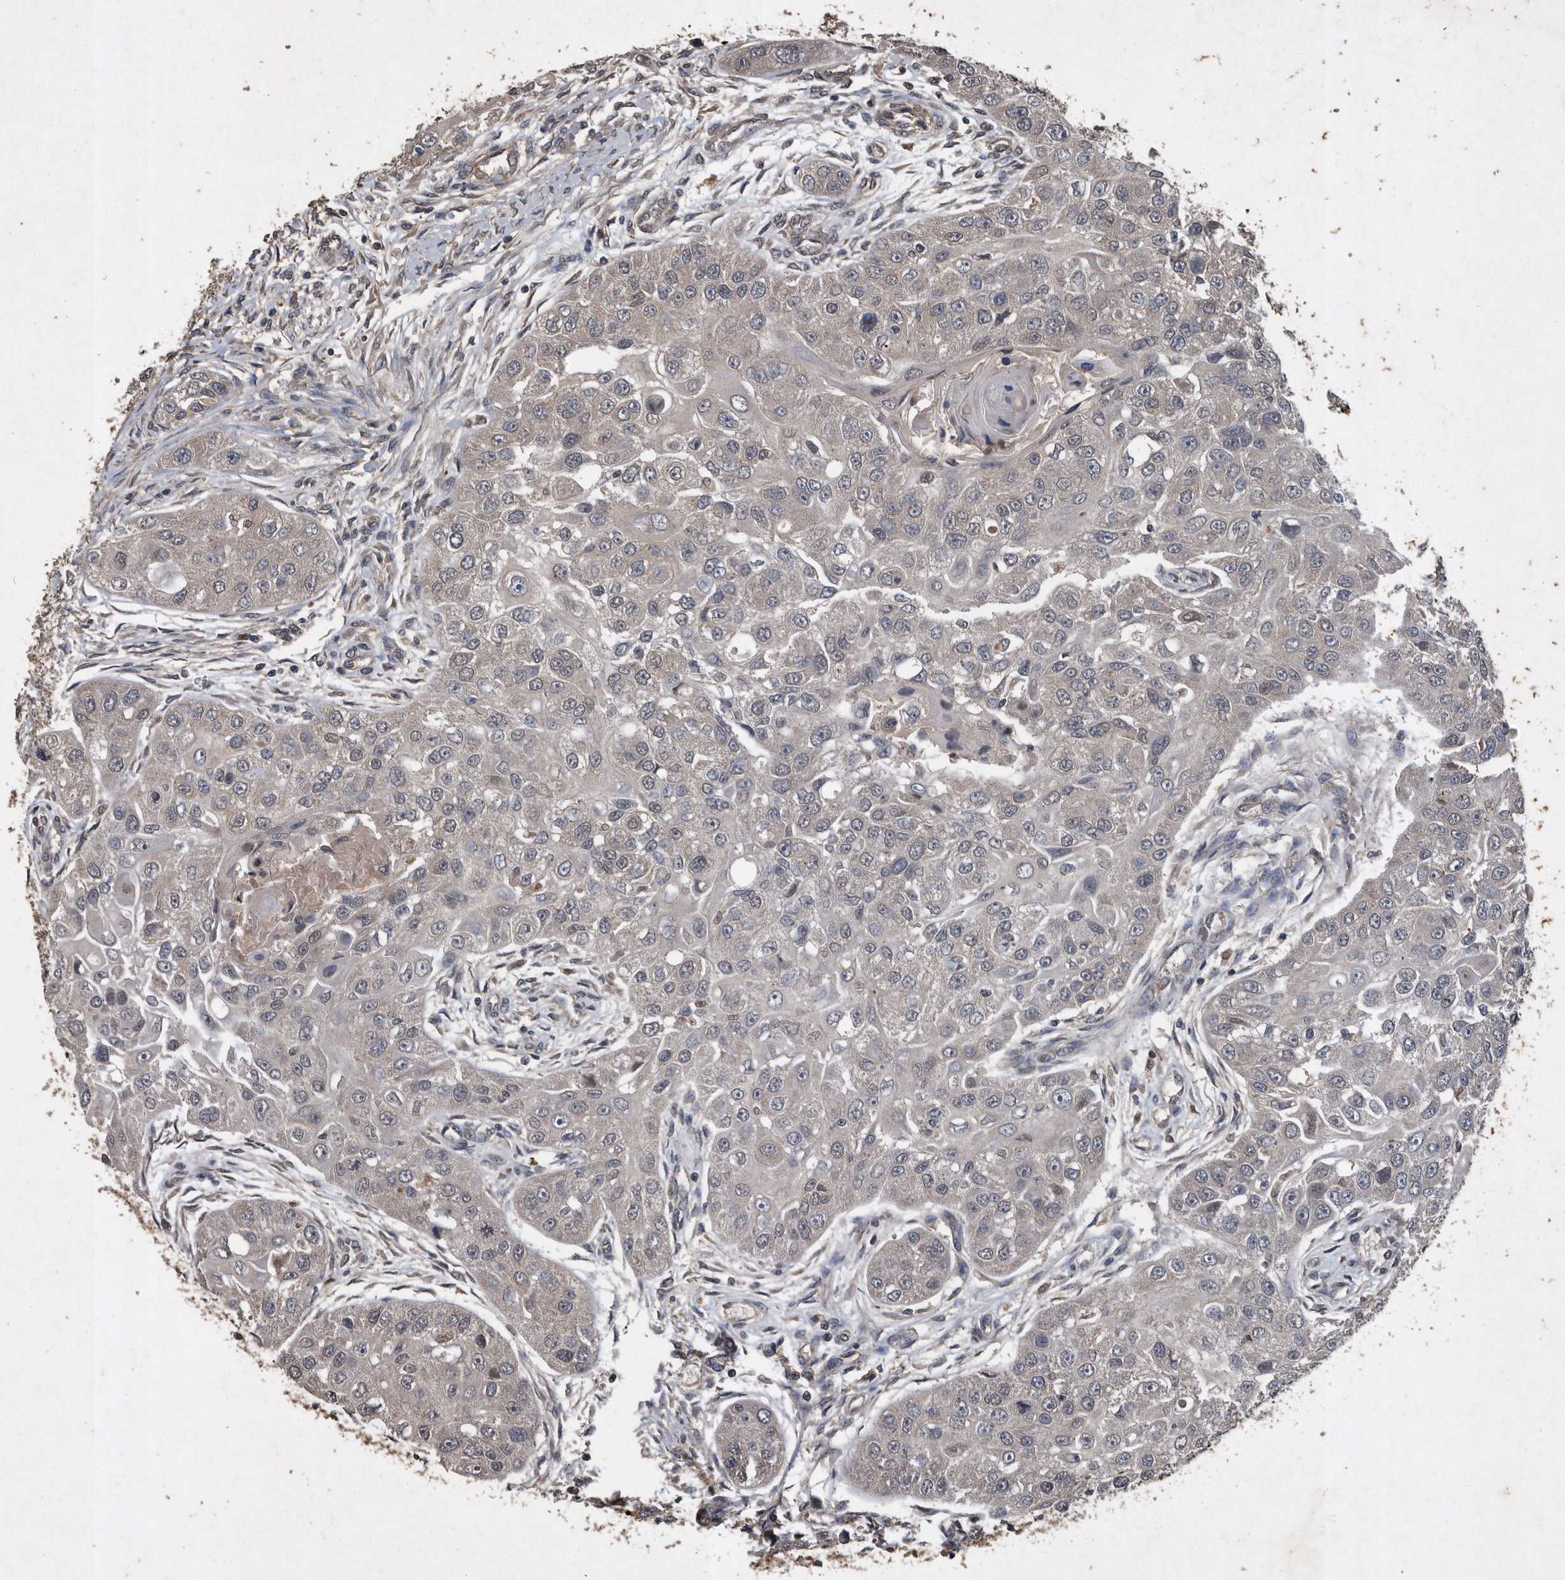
{"staining": {"intensity": "weak", "quantity": "<25%", "location": "cytoplasmic/membranous"}, "tissue": "head and neck cancer", "cell_type": "Tumor cells", "image_type": "cancer", "snomed": [{"axis": "morphology", "description": "Normal tissue, NOS"}, {"axis": "morphology", "description": "Squamous cell carcinoma, NOS"}, {"axis": "topography", "description": "Skeletal muscle"}, {"axis": "topography", "description": "Head-Neck"}], "caption": "This is an immunohistochemistry (IHC) histopathology image of human head and neck cancer (squamous cell carcinoma). There is no positivity in tumor cells.", "gene": "NRBP1", "patient": {"sex": "male", "age": 51}}